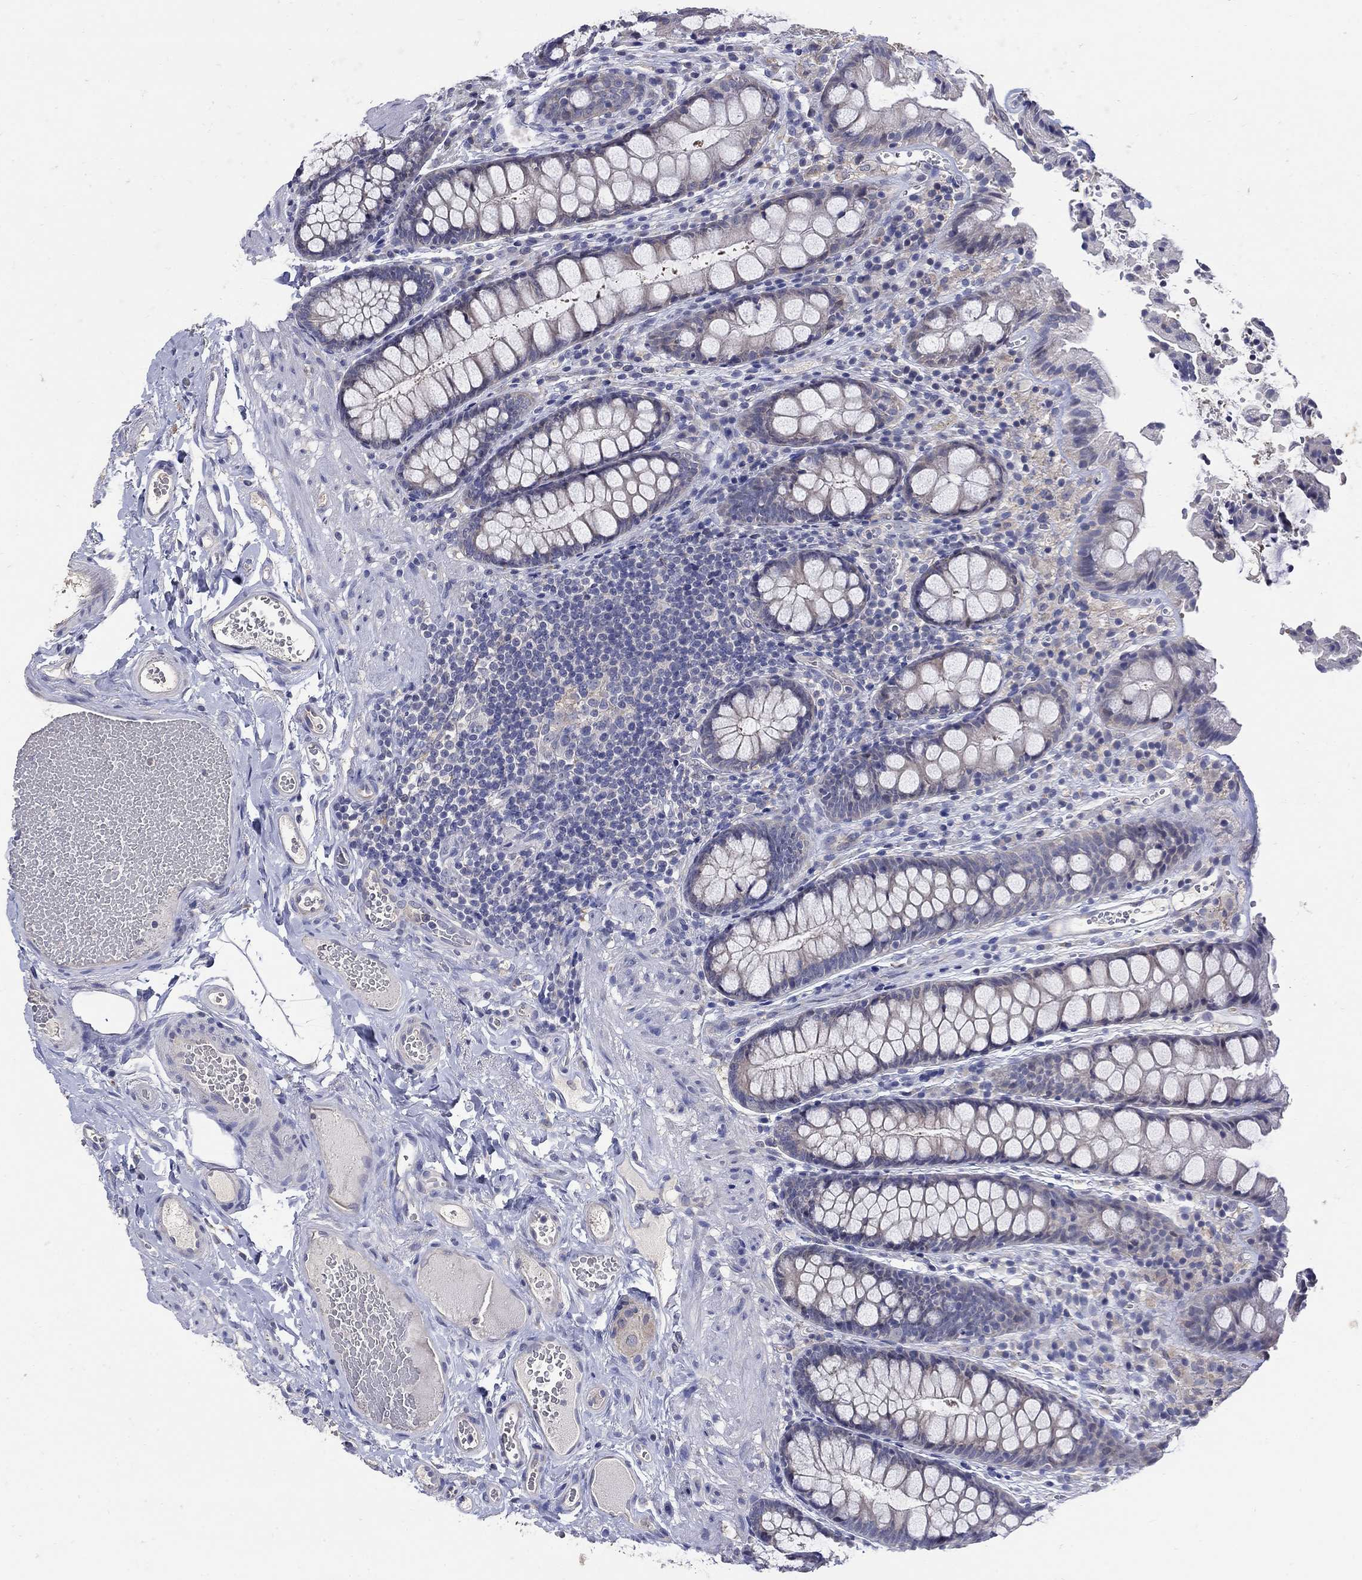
{"staining": {"intensity": "negative", "quantity": "none", "location": "none"}, "tissue": "colon", "cell_type": "Endothelial cells", "image_type": "normal", "snomed": [{"axis": "morphology", "description": "Normal tissue, NOS"}, {"axis": "topography", "description": "Colon"}], "caption": "Endothelial cells are negative for protein expression in benign human colon. (DAB immunohistochemistry (IHC) with hematoxylin counter stain).", "gene": "CETN1", "patient": {"sex": "female", "age": 86}}